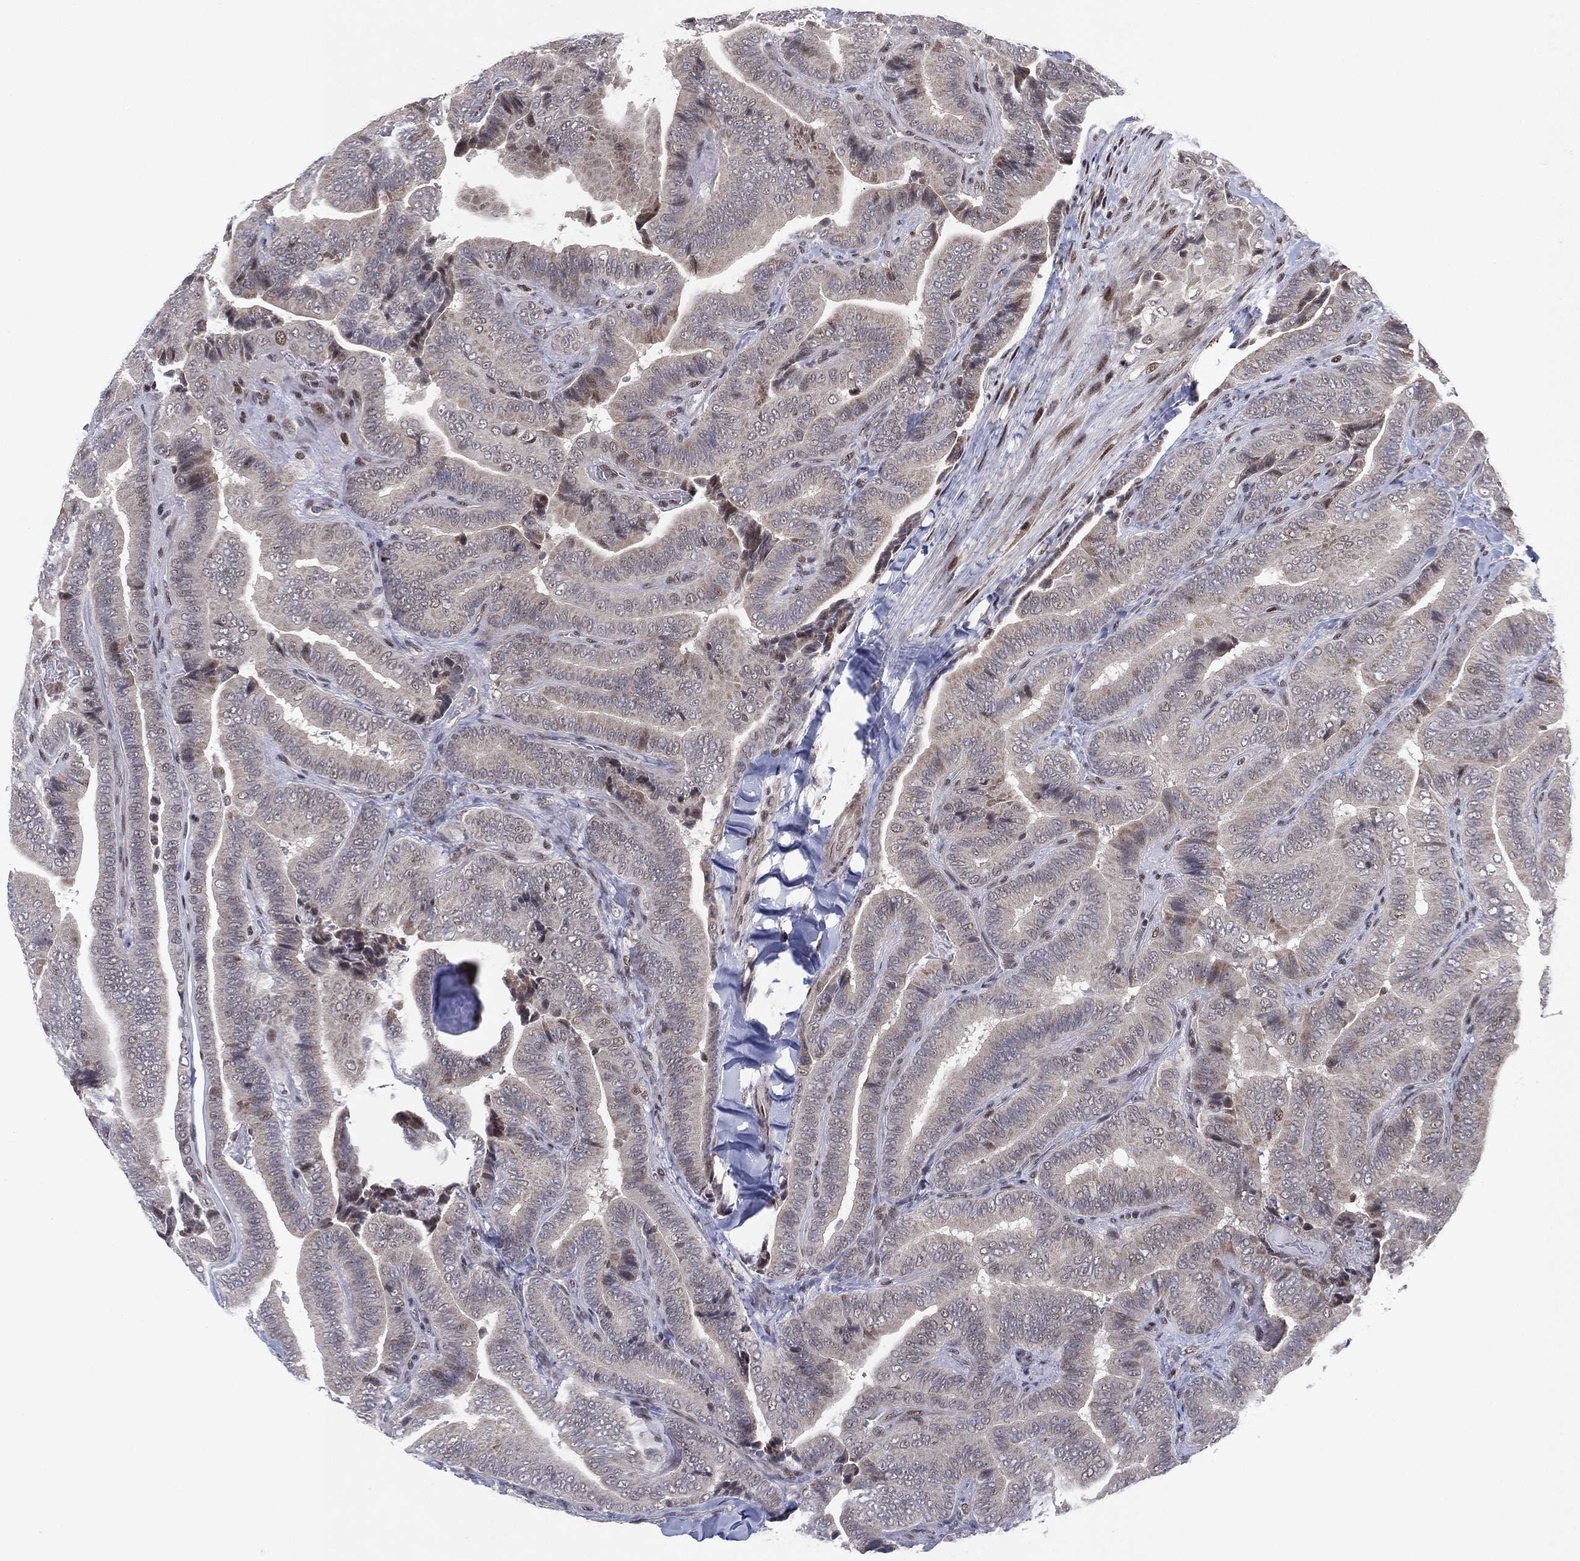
{"staining": {"intensity": "moderate", "quantity": "<25%", "location": "cytoplasmic/membranous"}, "tissue": "thyroid cancer", "cell_type": "Tumor cells", "image_type": "cancer", "snomed": [{"axis": "morphology", "description": "Papillary adenocarcinoma, NOS"}, {"axis": "topography", "description": "Thyroid gland"}], "caption": "Human thyroid cancer (papillary adenocarcinoma) stained with a brown dye exhibits moderate cytoplasmic/membranous positive staining in approximately <25% of tumor cells.", "gene": "DGCR8", "patient": {"sex": "male", "age": 61}}